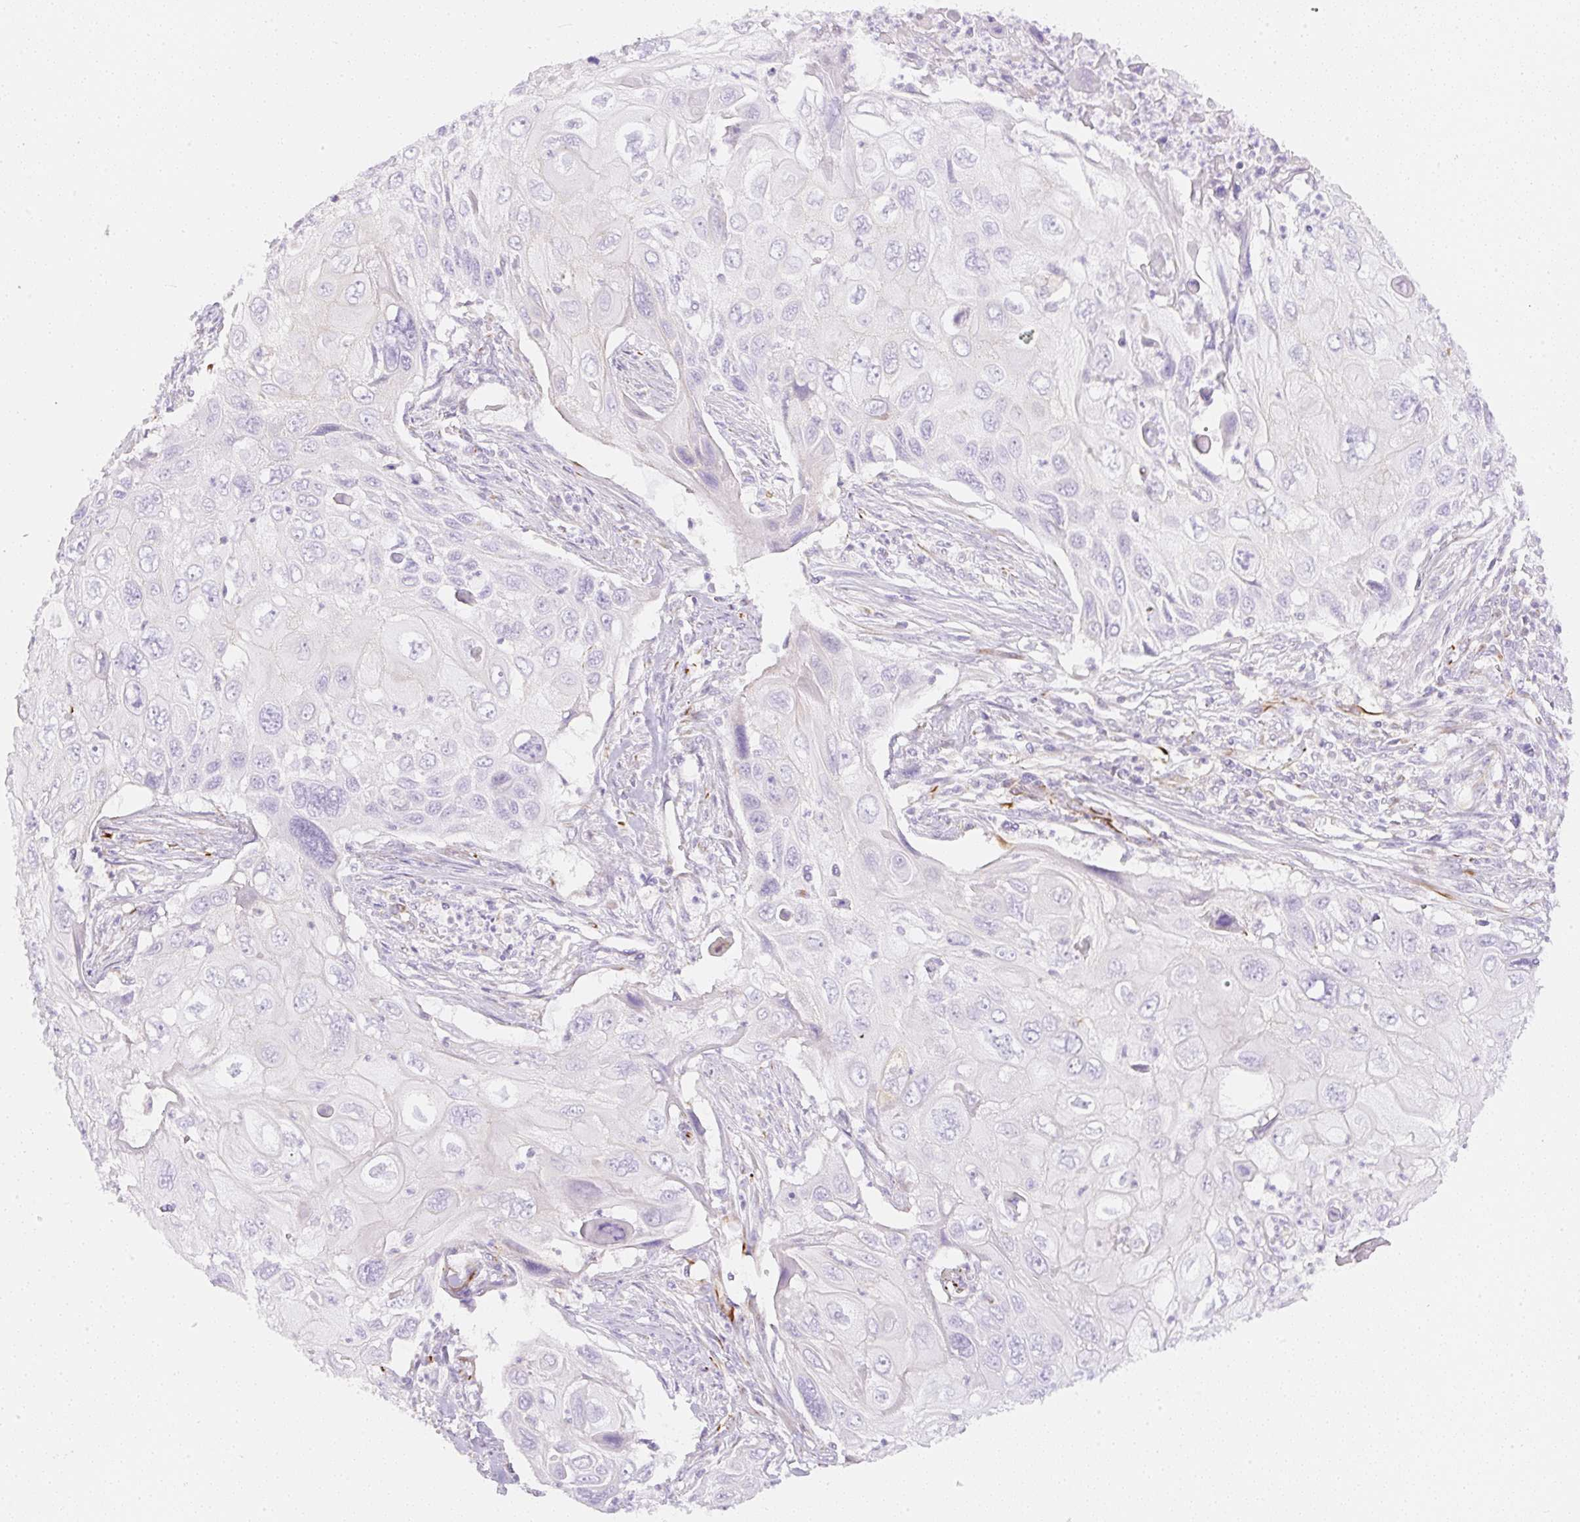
{"staining": {"intensity": "negative", "quantity": "none", "location": "none"}, "tissue": "cervical cancer", "cell_type": "Tumor cells", "image_type": "cancer", "snomed": [{"axis": "morphology", "description": "Squamous cell carcinoma, NOS"}, {"axis": "topography", "description": "Cervix"}], "caption": "DAB (3,3'-diaminobenzidine) immunohistochemical staining of human cervical cancer (squamous cell carcinoma) displays no significant staining in tumor cells.", "gene": "ZNF689", "patient": {"sex": "female", "age": 70}}